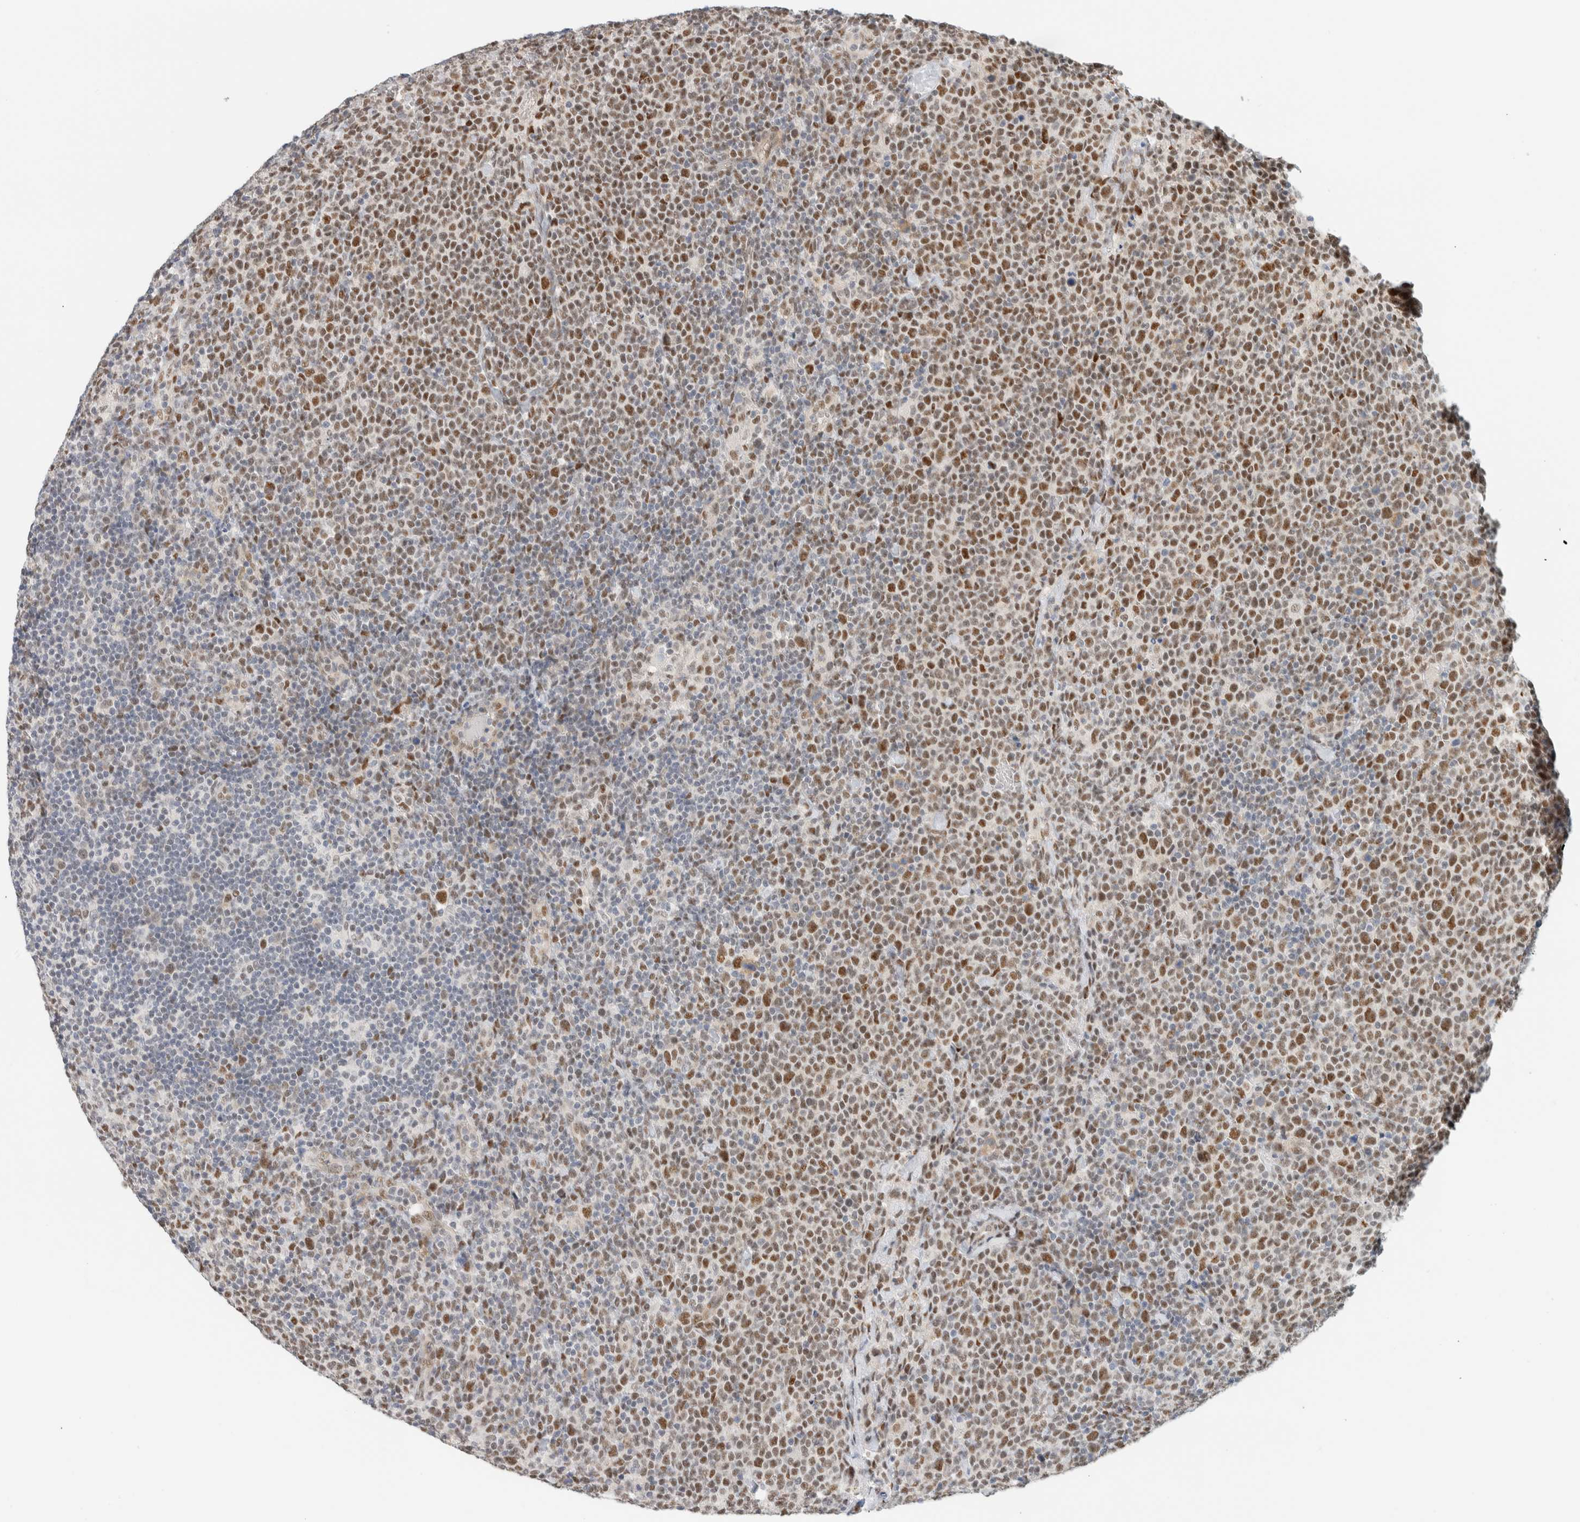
{"staining": {"intensity": "moderate", "quantity": "25%-75%", "location": "nuclear"}, "tissue": "lymphoma", "cell_type": "Tumor cells", "image_type": "cancer", "snomed": [{"axis": "morphology", "description": "Malignant lymphoma, non-Hodgkin's type, High grade"}, {"axis": "topography", "description": "Lymph node"}], "caption": "An image showing moderate nuclear positivity in about 25%-75% of tumor cells in lymphoma, as visualized by brown immunohistochemical staining.", "gene": "ZNF683", "patient": {"sex": "male", "age": 61}}